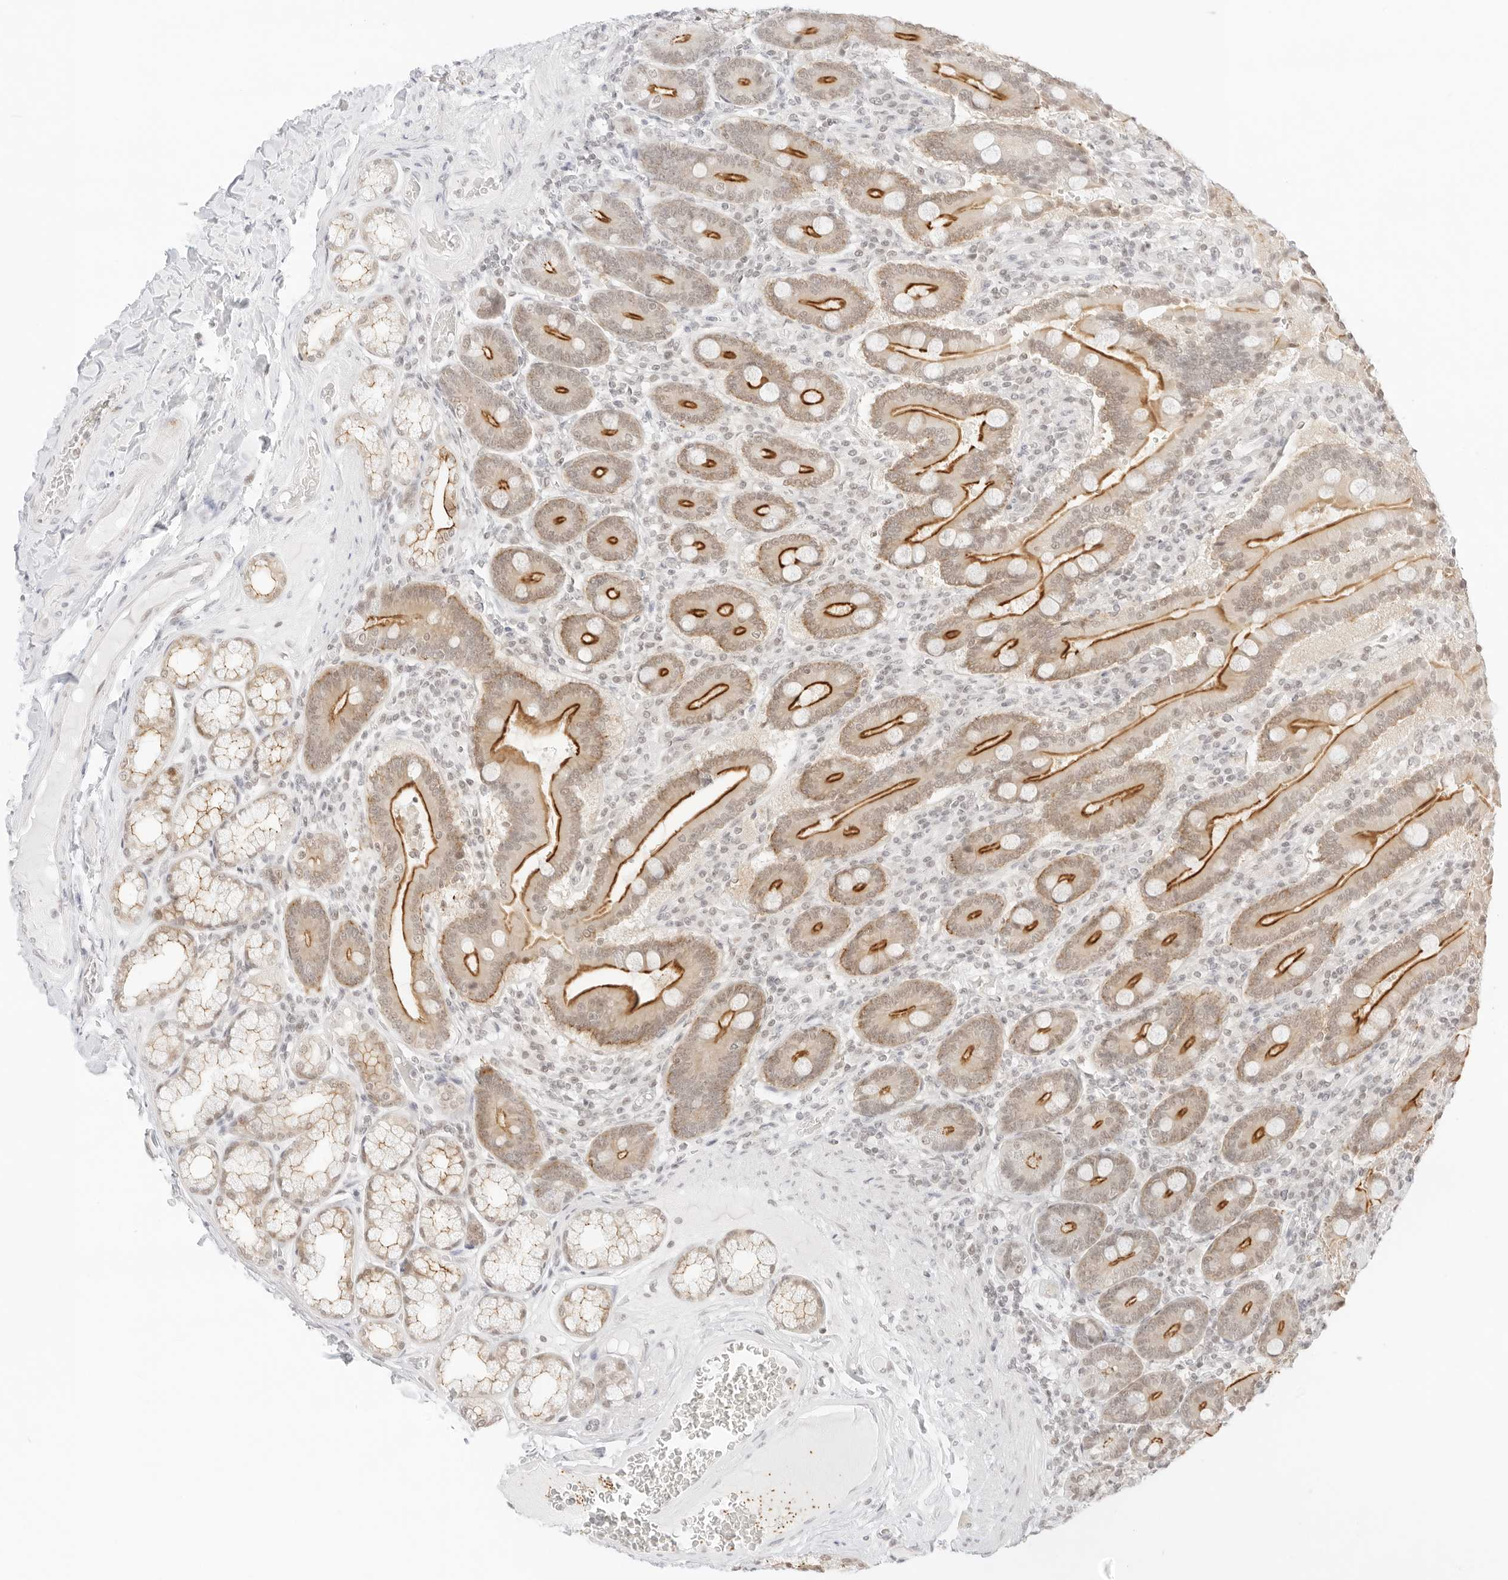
{"staining": {"intensity": "strong", "quantity": "25%-75%", "location": "cytoplasmic/membranous,nuclear"}, "tissue": "duodenum", "cell_type": "Glandular cells", "image_type": "normal", "snomed": [{"axis": "morphology", "description": "Normal tissue, NOS"}, {"axis": "topography", "description": "Duodenum"}], "caption": "Human duodenum stained for a protein (brown) exhibits strong cytoplasmic/membranous,nuclear positive staining in approximately 25%-75% of glandular cells.", "gene": "GNAS", "patient": {"sex": "female", "age": 62}}